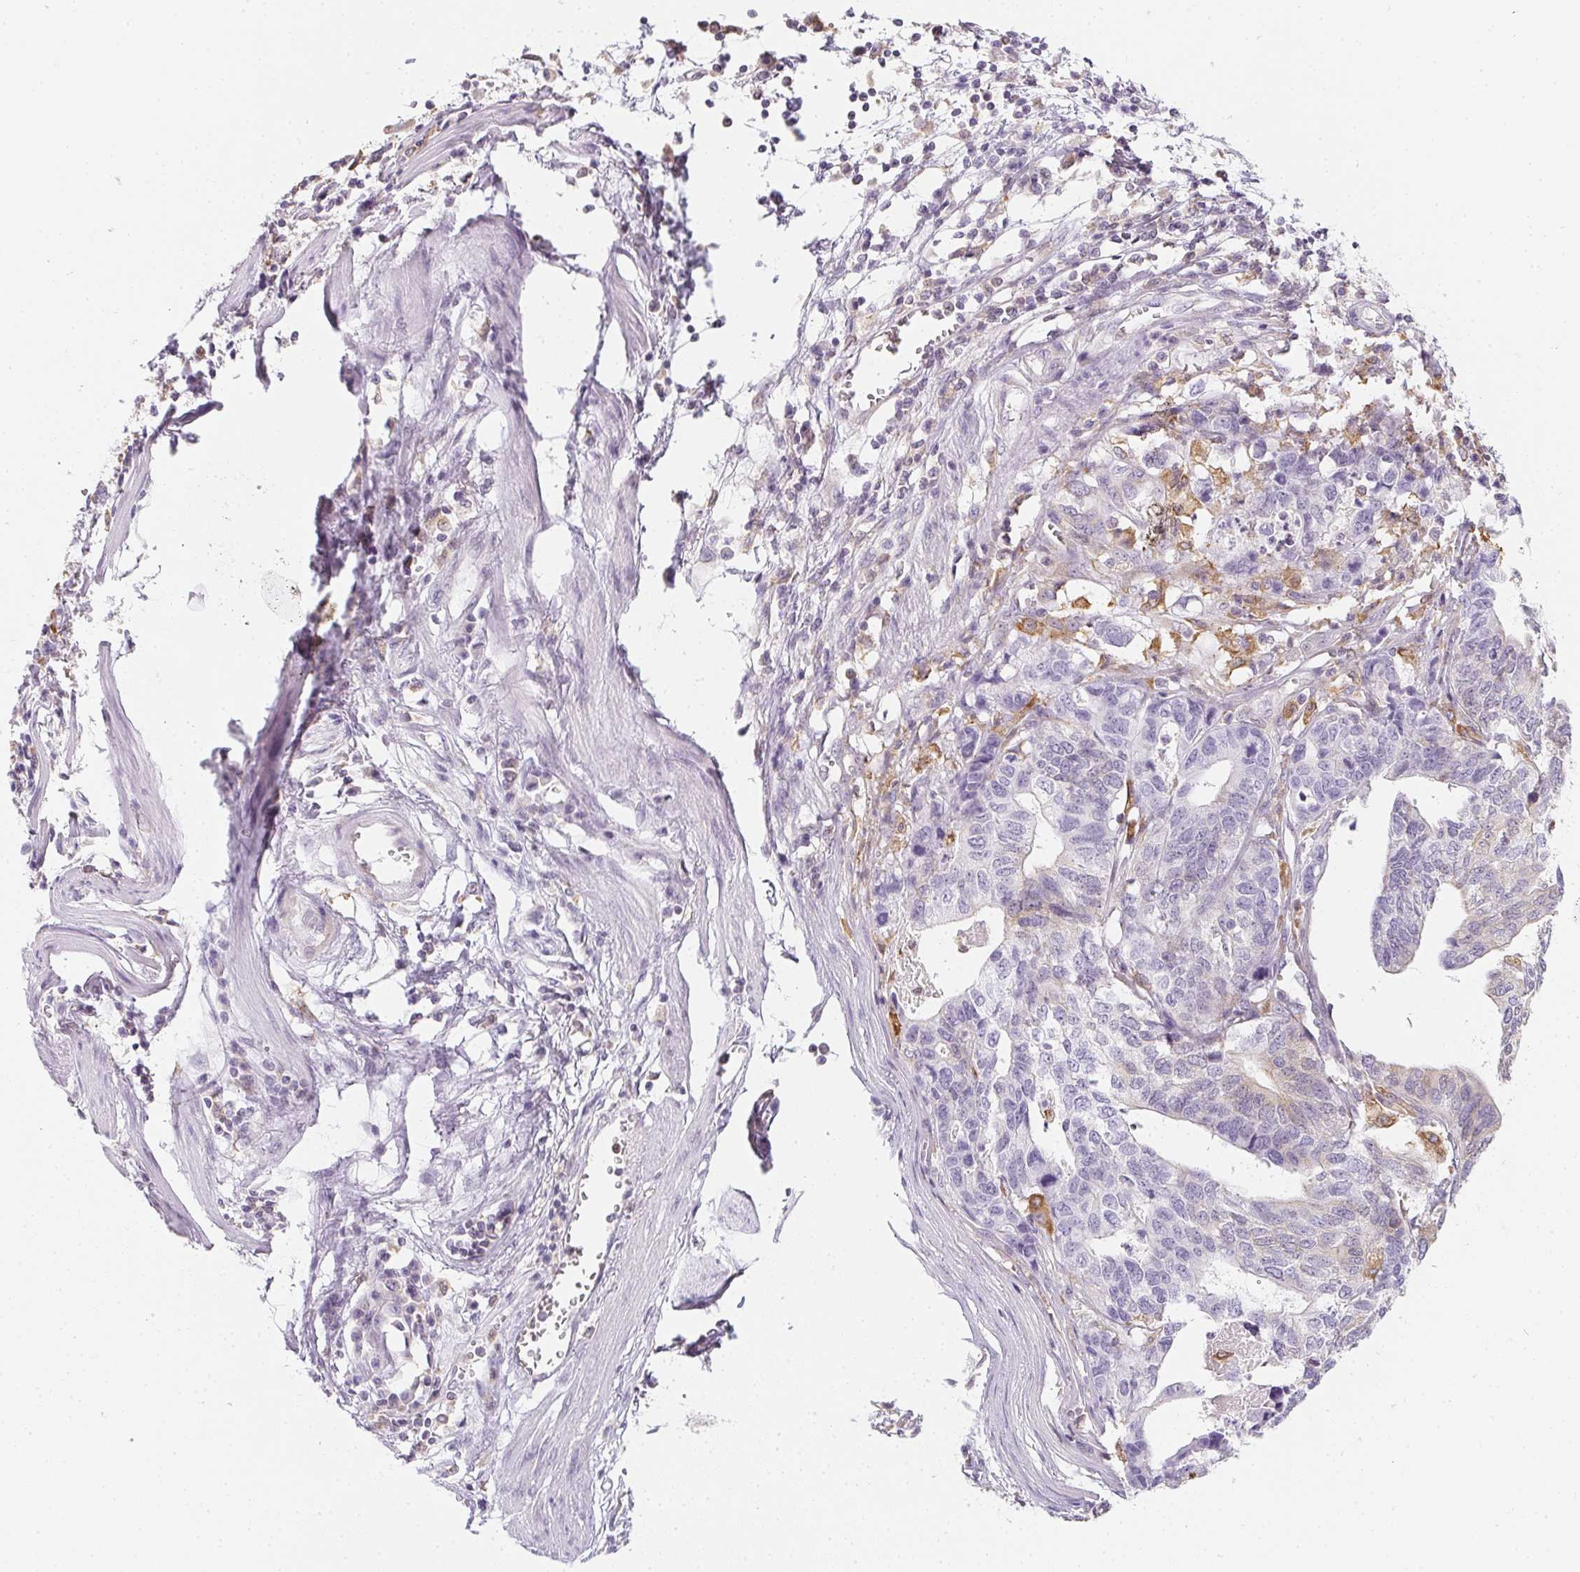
{"staining": {"intensity": "negative", "quantity": "none", "location": "none"}, "tissue": "stomach cancer", "cell_type": "Tumor cells", "image_type": "cancer", "snomed": [{"axis": "morphology", "description": "Adenocarcinoma, NOS"}, {"axis": "topography", "description": "Stomach, upper"}], "caption": "A high-resolution image shows immunohistochemistry (IHC) staining of stomach cancer, which shows no significant positivity in tumor cells. (DAB IHC visualized using brightfield microscopy, high magnification).", "gene": "SOAT1", "patient": {"sex": "female", "age": 67}}